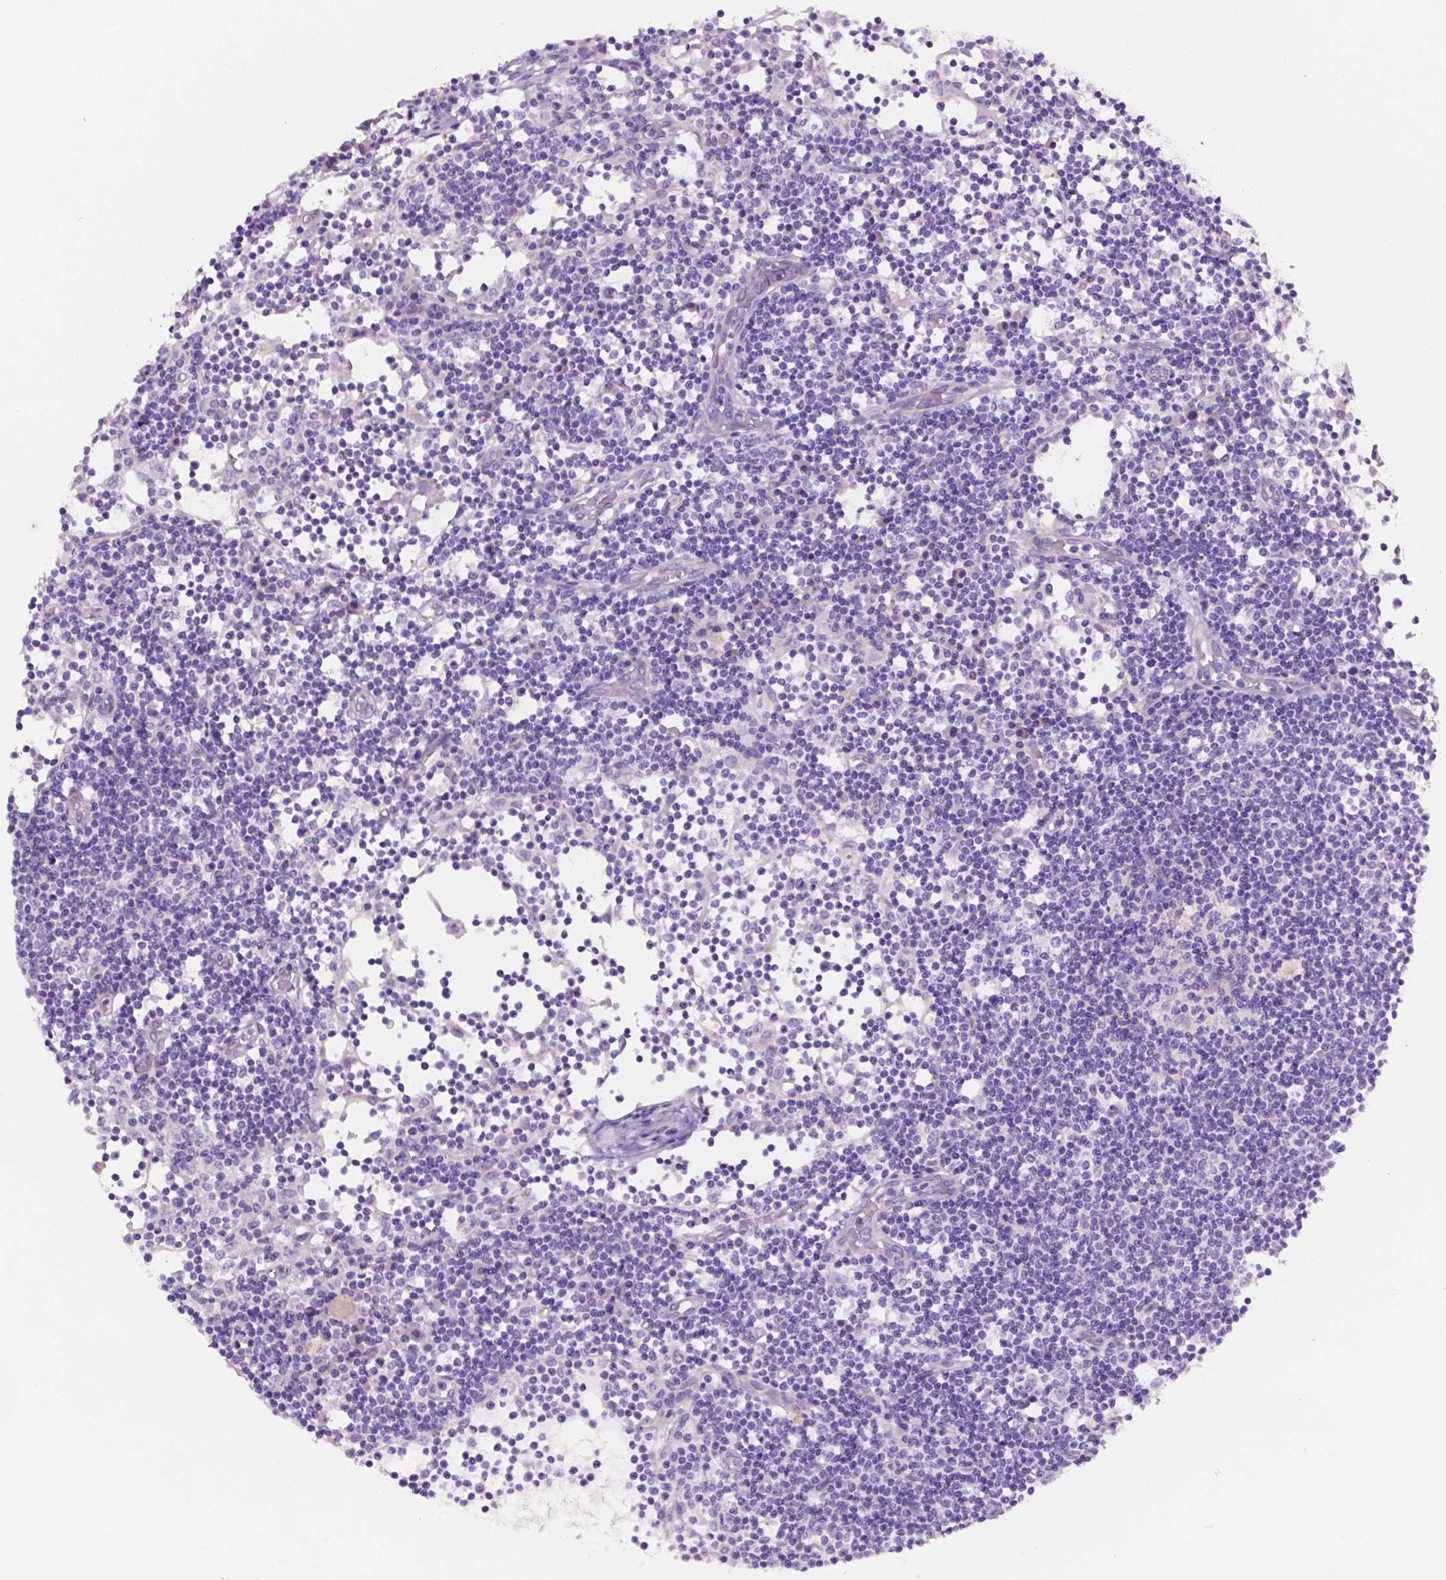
{"staining": {"intensity": "negative", "quantity": "none", "location": "none"}, "tissue": "lymph node", "cell_type": "Germinal center cells", "image_type": "normal", "snomed": [{"axis": "morphology", "description": "Normal tissue, NOS"}, {"axis": "topography", "description": "Lymph node"}], "caption": "DAB immunohistochemical staining of benign lymph node reveals no significant staining in germinal center cells.", "gene": "CEACAM7", "patient": {"sex": "female", "age": 72}}